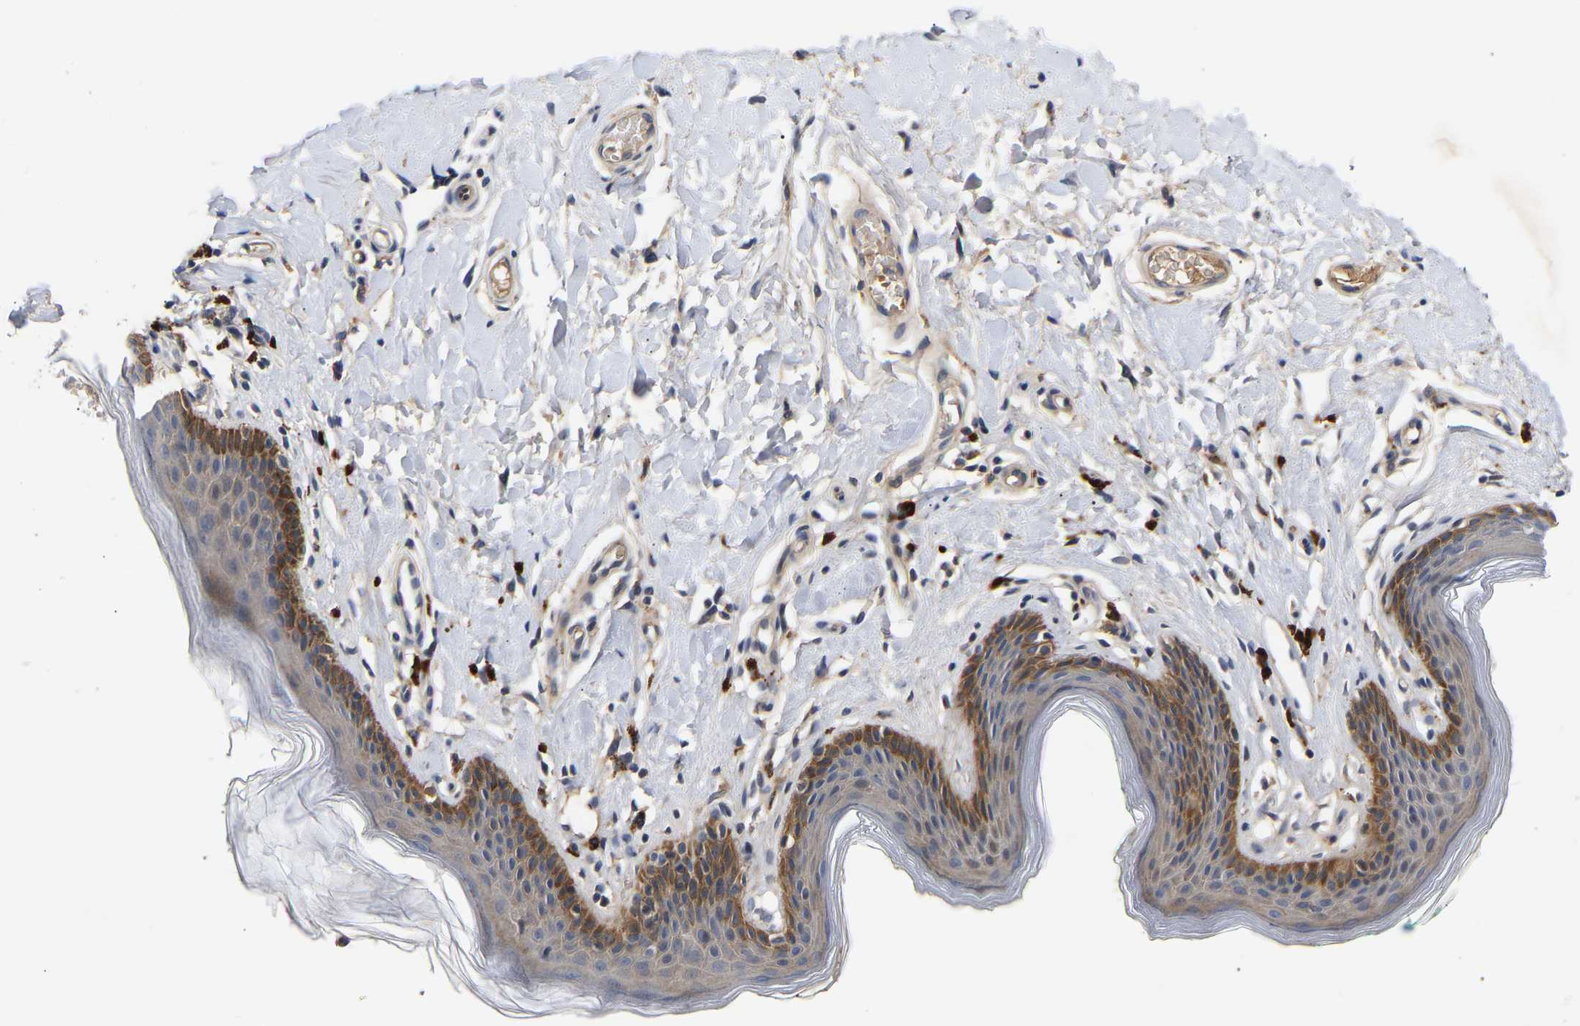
{"staining": {"intensity": "moderate", "quantity": "25%-75%", "location": "cytoplasmic/membranous"}, "tissue": "skin", "cell_type": "Epidermal cells", "image_type": "normal", "snomed": [{"axis": "morphology", "description": "Normal tissue, NOS"}, {"axis": "topography", "description": "Vulva"}], "caption": "Immunohistochemical staining of benign human skin reveals moderate cytoplasmic/membranous protein staining in approximately 25%-75% of epidermal cells.", "gene": "KASH5", "patient": {"sex": "female", "age": 66}}